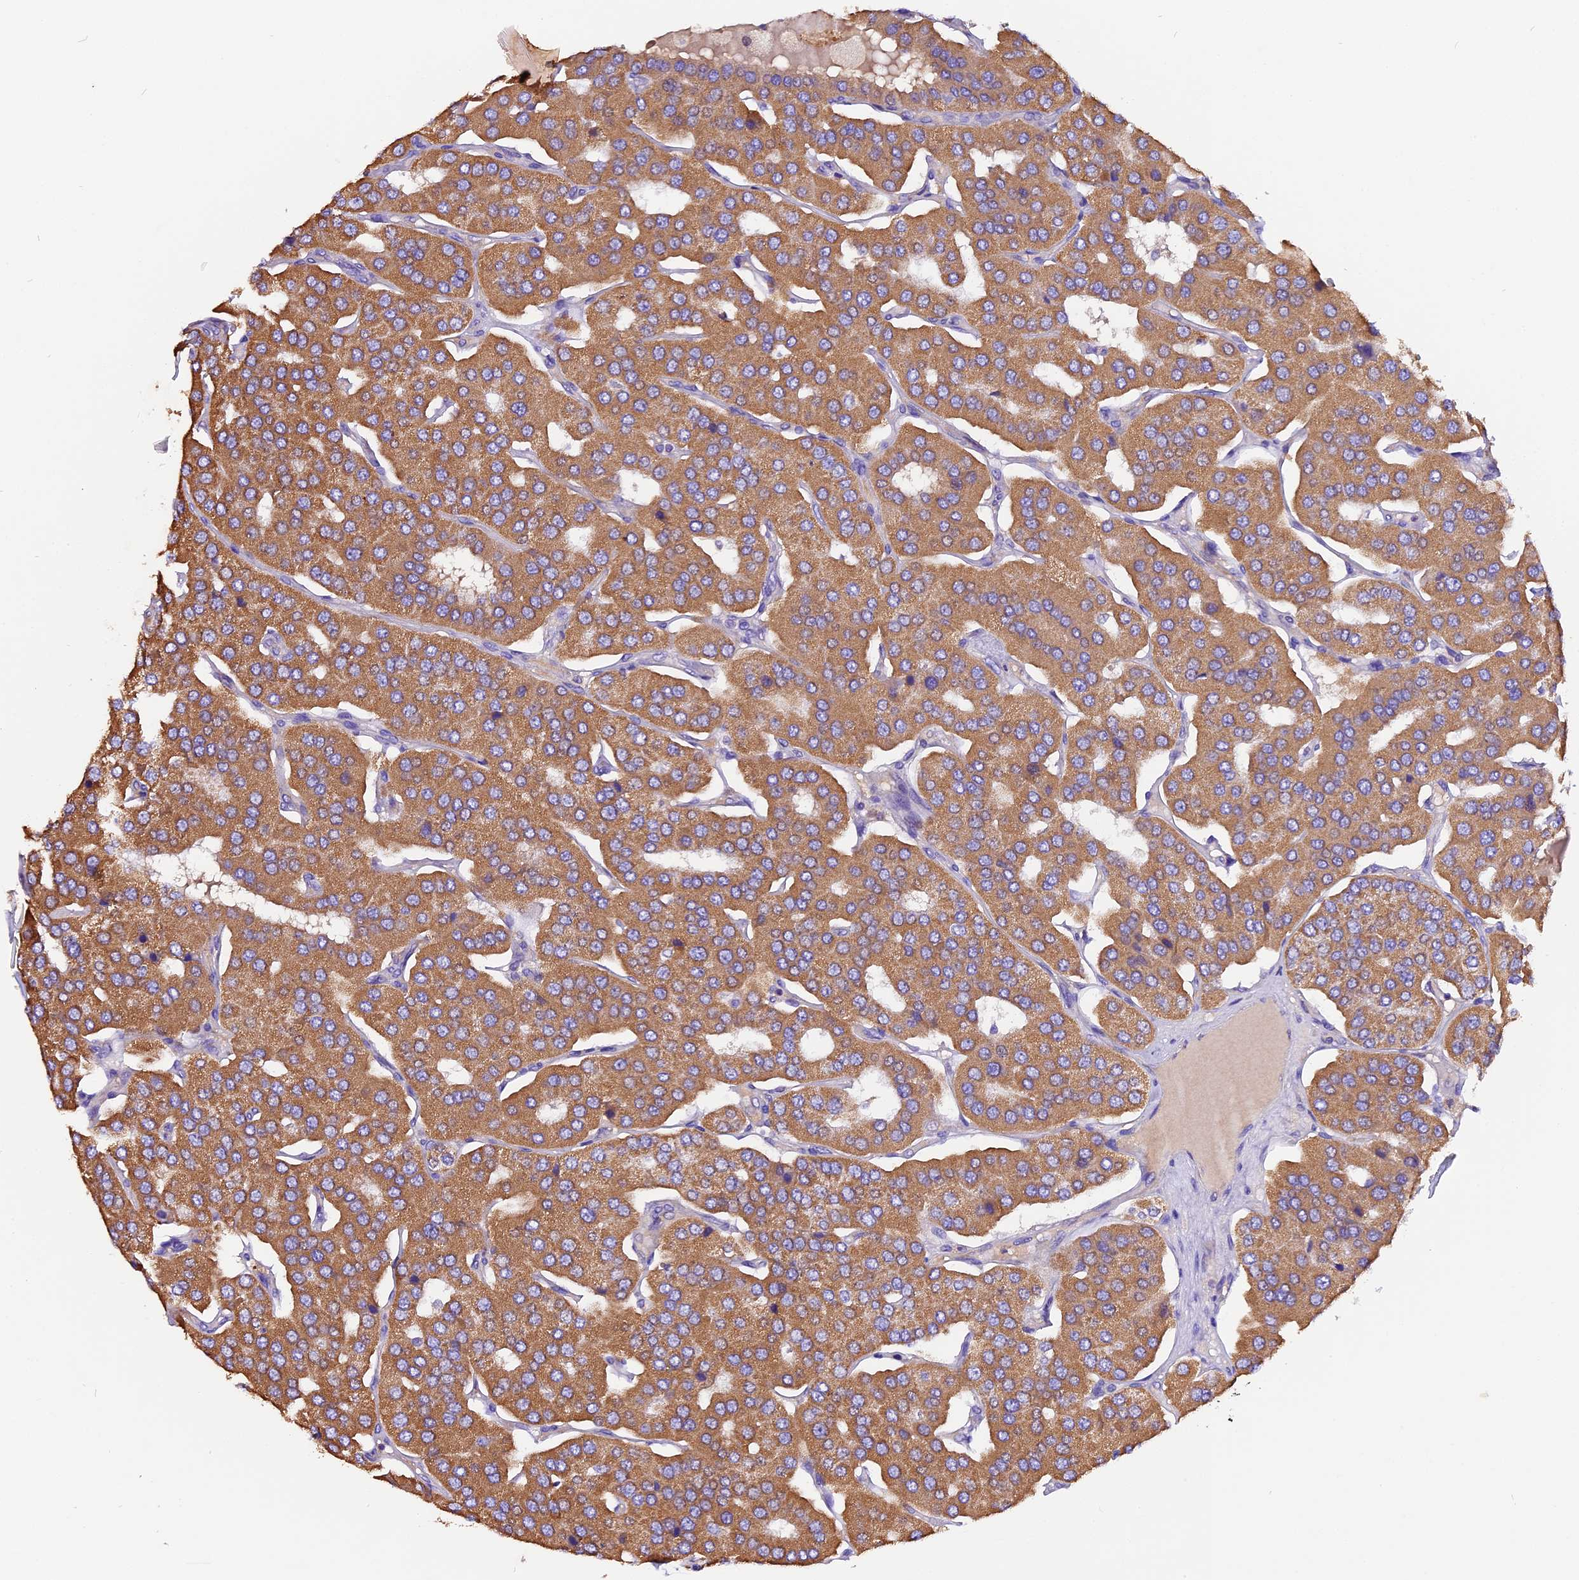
{"staining": {"intensity": "moderate", "quantity": ">75%", "location": "cytoplasmic/membranous"}, "tissue": "parathyroid gland", "cell_type": "Glandular cells", "image_type": "normal", "snomed": [{"axis": "morphology", "description": "Normal tissue, NOS"}, {"axis": "morphology", "description": "Adenoma, NOS"}, {"axis": "topography", "description": "Parathyroid gland"}], "caption": "Moderate cytoplasmic/membranous staining for a protein is present in approximately >75% of glandular cells of benign parathyroid gland using immunohistochemistry (IHC).", "gene": "SIX5", "patient": {"sex": "female", "age": 86}}